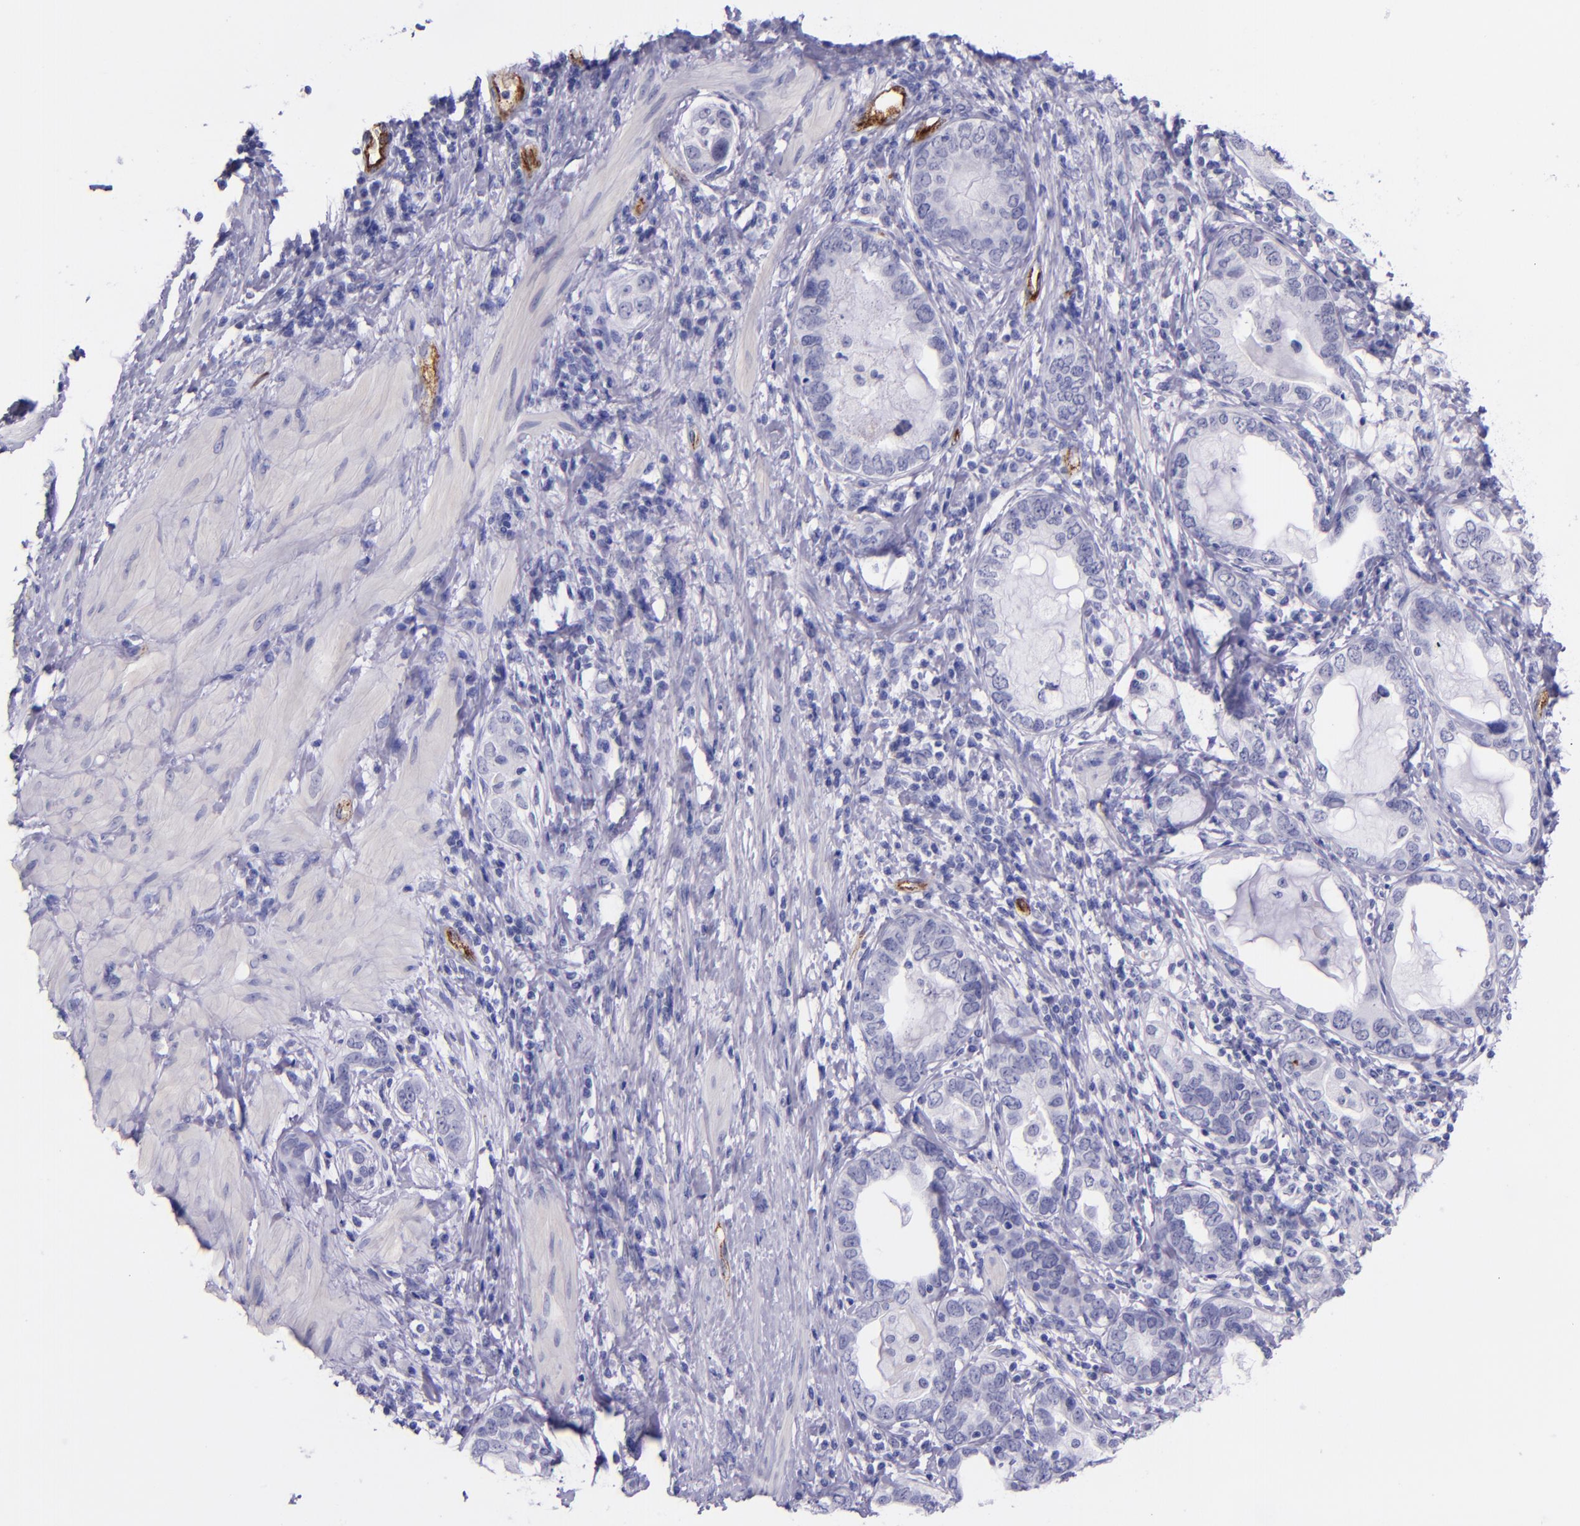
{"staining": {"intensity": "negative", "quantity": "none", "location": "none"}, "tissue": "stomach cancer", "cell_type": "Tumor cells", "image_type": "cancer", "snomed": [{"axis": "morphology", "description": "Adenocarcinoma, NOS"}, {"axis": "topography", "description": "Stomach, lower"}], "caption": "The immunohistochemistry (IHC) histopathology image has no significant positivity in tumor cells of adenocarcinoma (stomach) tissue. Nuclei are stained in blue.", "gene": "SELE", "patient": {"sex": "female", "age": 93}}